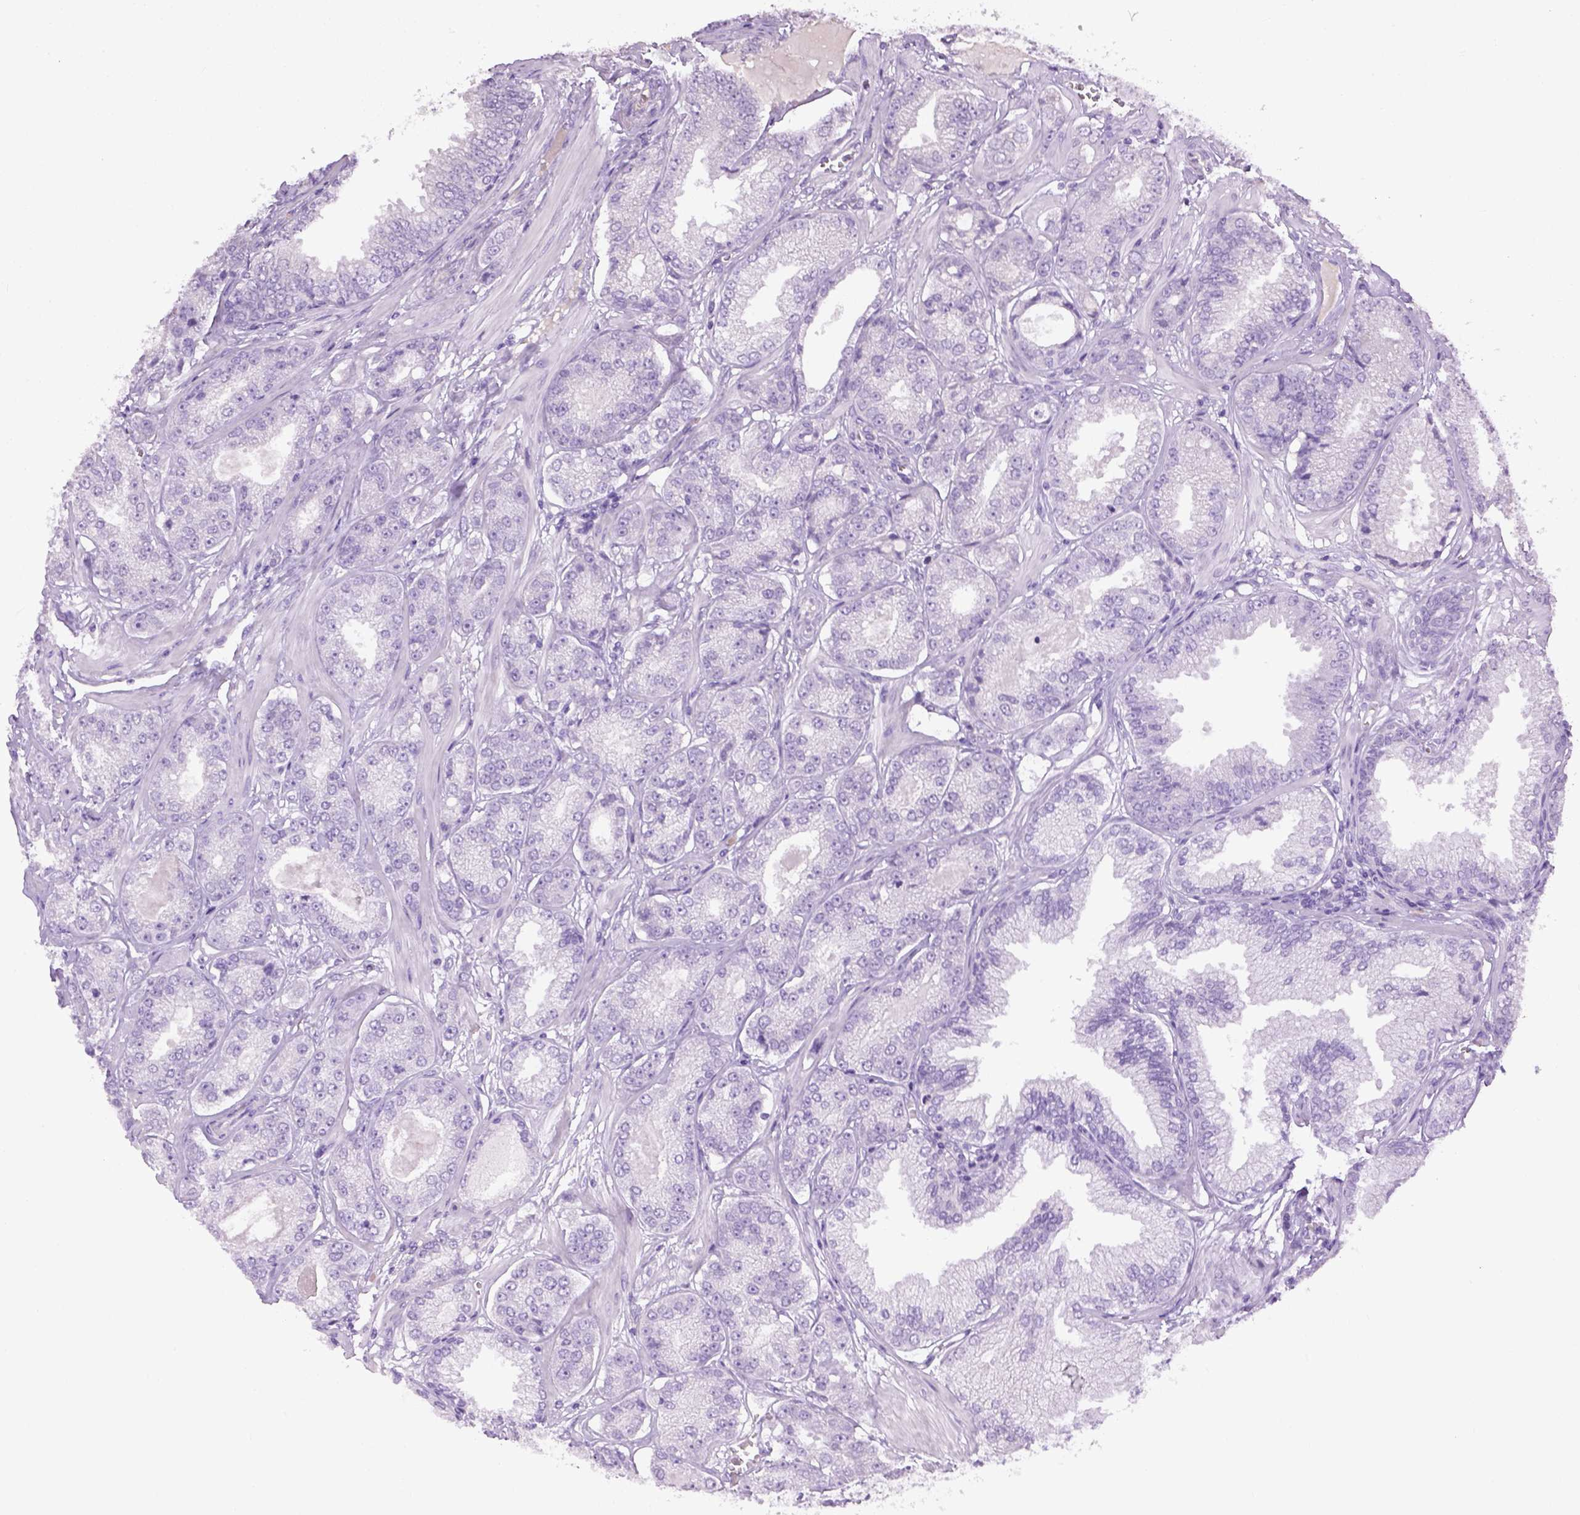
{"staining": {"intensity": "negative", "quantity": "none", "location": "none"}, "tissue": "prostate cancer", "cell_type": "Tumor cells", "image_type": "cancer", "snomed": [{"axis": "morphology", "description": "Adenocarcinoma, NOS"}, {"axis": "topography", "description": "Prostate"}], "caption": "A high-resolution image shows IHC staining of prostate adenocarcinoma, which displays no significant expression in tumor cells.", "gene": "CYP24A1", "patient": {"sex": "male", "age": 64}}